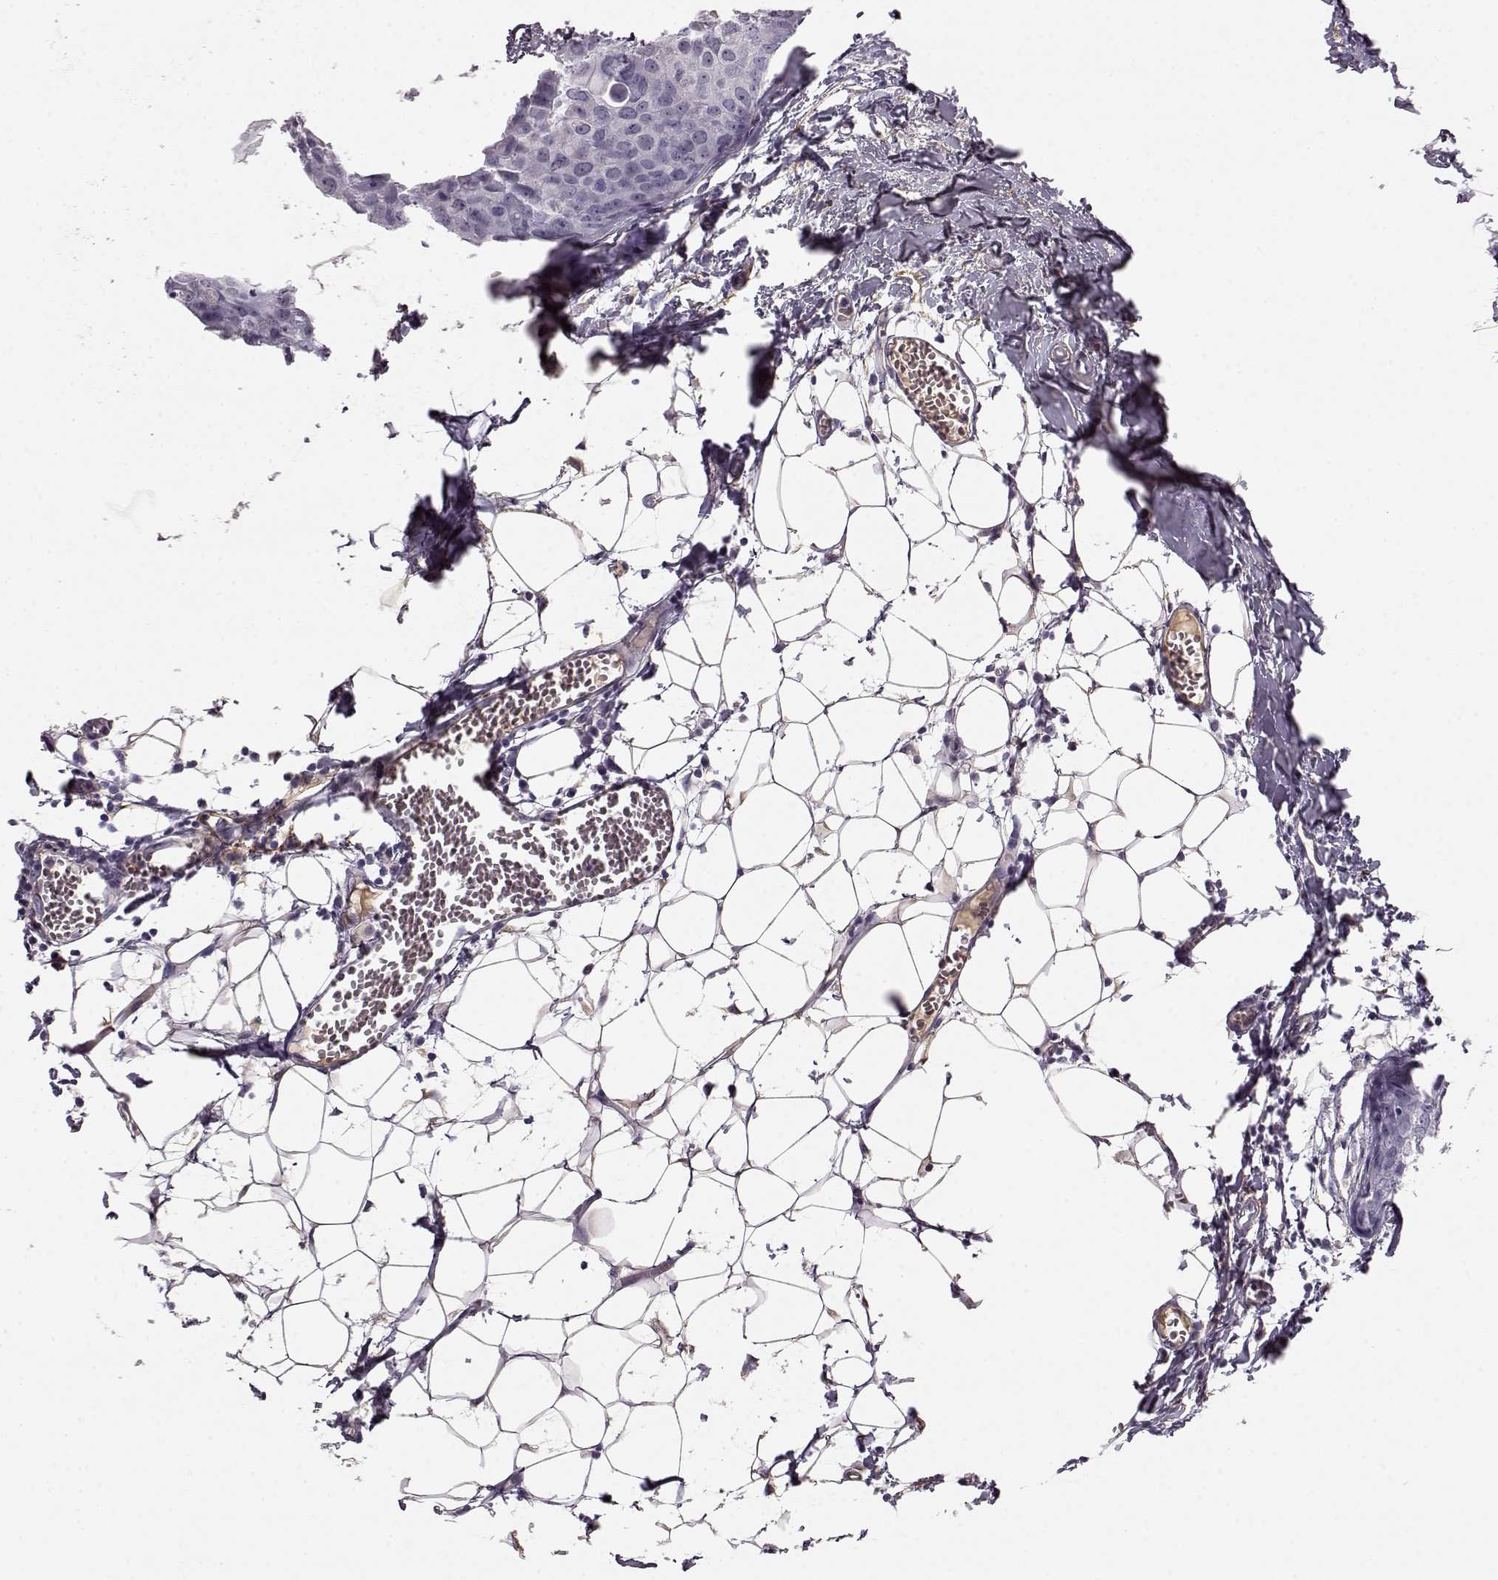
{"staining": {"intensity": "negative", "quantity": "none", "location": "none"}, "tissue": "breast cancer", "cell_type": "Tumor cells", "image_type": "cancer", "snomed": [{"axis": "morphology", "description": "Duct carcinoma"}, {"axis": "topography", "description": "Breast"}], "caption": "DAB (3,3'-diaminobenzidine) immunohistochemical staining of breast cancer exhibits no significant positivity in tumor cells. Nuclei are stained in blue.", "gene": "TRIM69", "patient": {"sex": "female", "age": 38}}